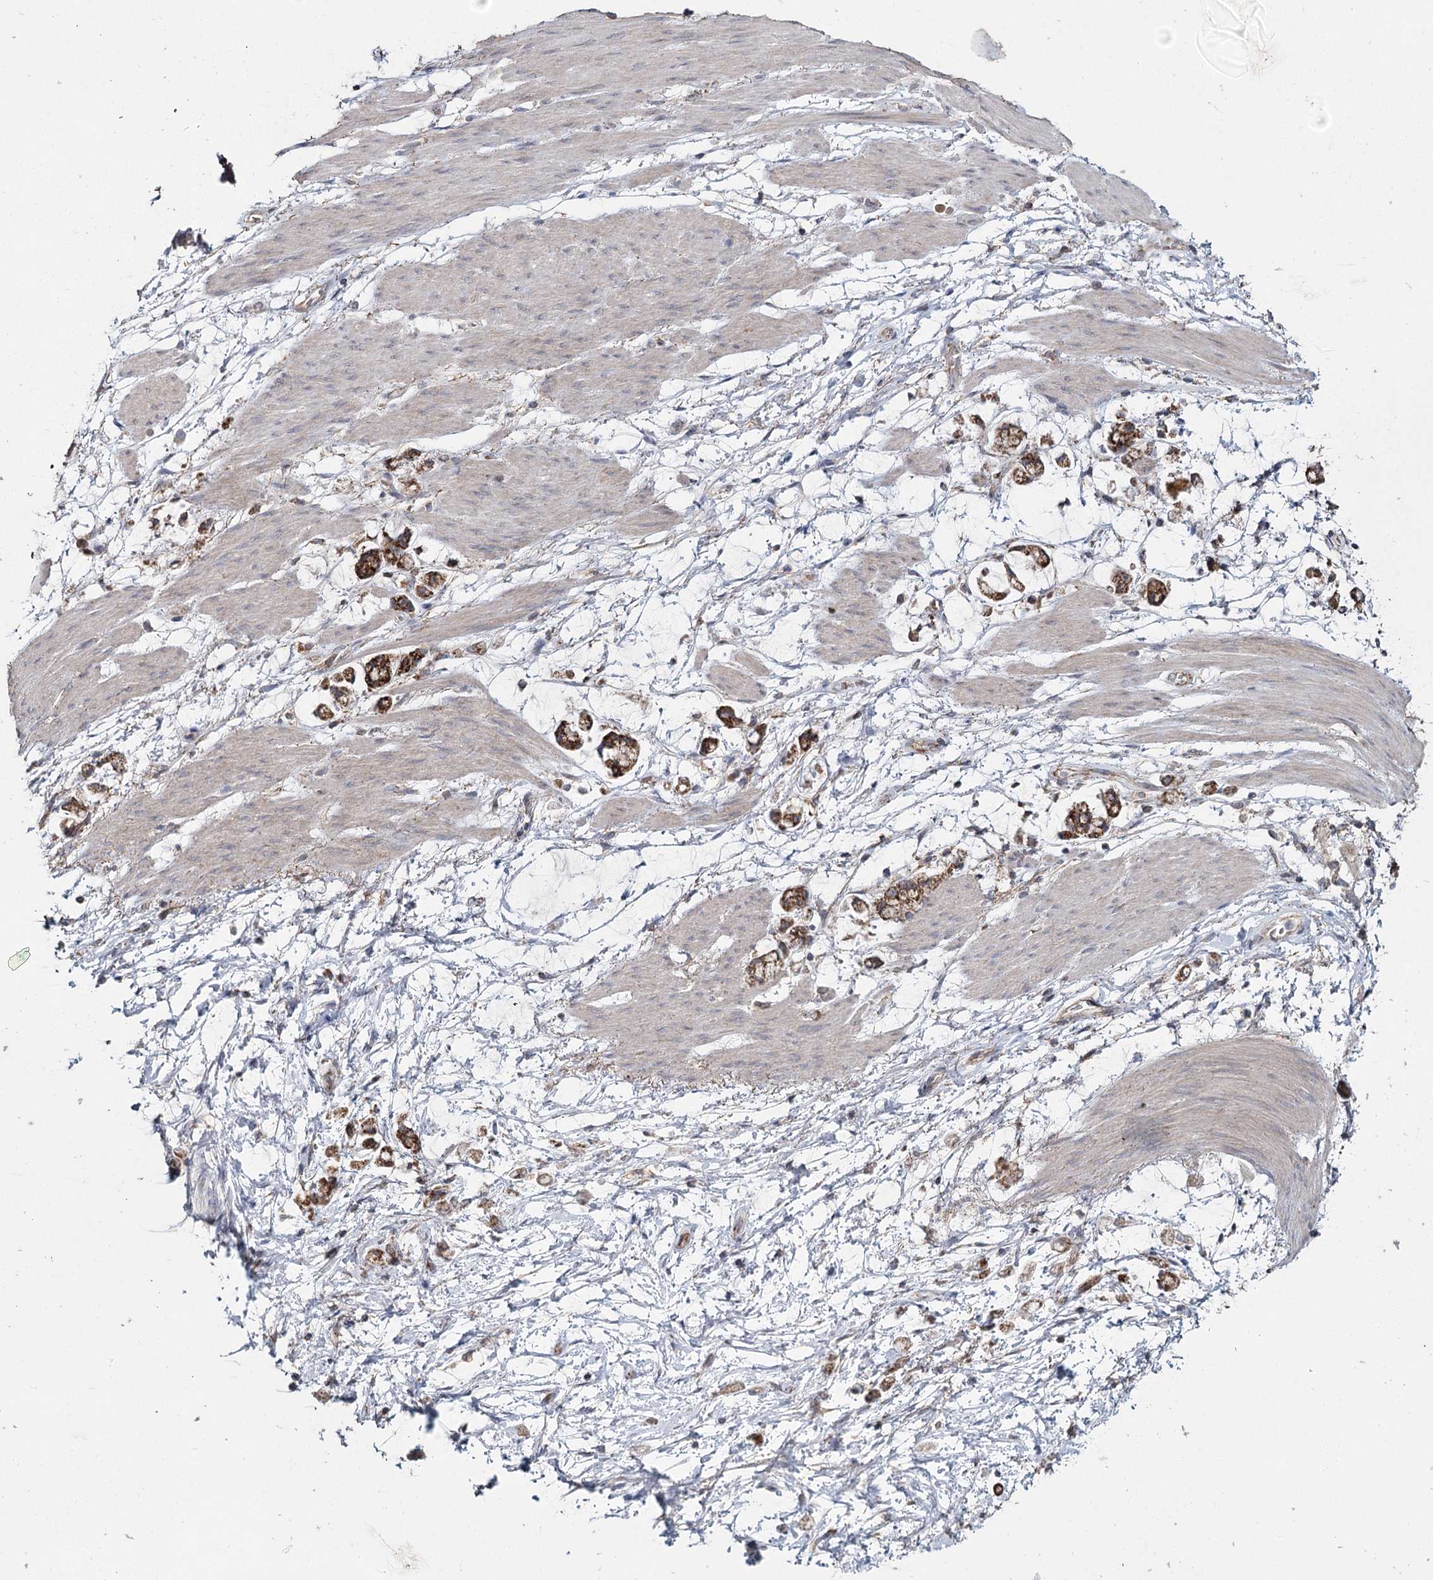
{"staining": {"intensity": "strong", "quantity": ">75%", "location": "cytoplasmic/membranous"}, "tissue": "stomach cancer", "cell_type": "Tumor cells", "image_type": "cancer", "snomed": [{"axis": "morphology", "description": "Adenocarcinoma, NOS"}, {"axis": "topography", "description": "Stomach"}], "caption": "This image shows immunohistochemistry staining of human adenocarcinoma (stomach), with high strong cytoplasmic/membranous positivity in about >75% of tumor cells.", "gene": "MRPL44", "patient": {"sex": "female", "age": 60}}